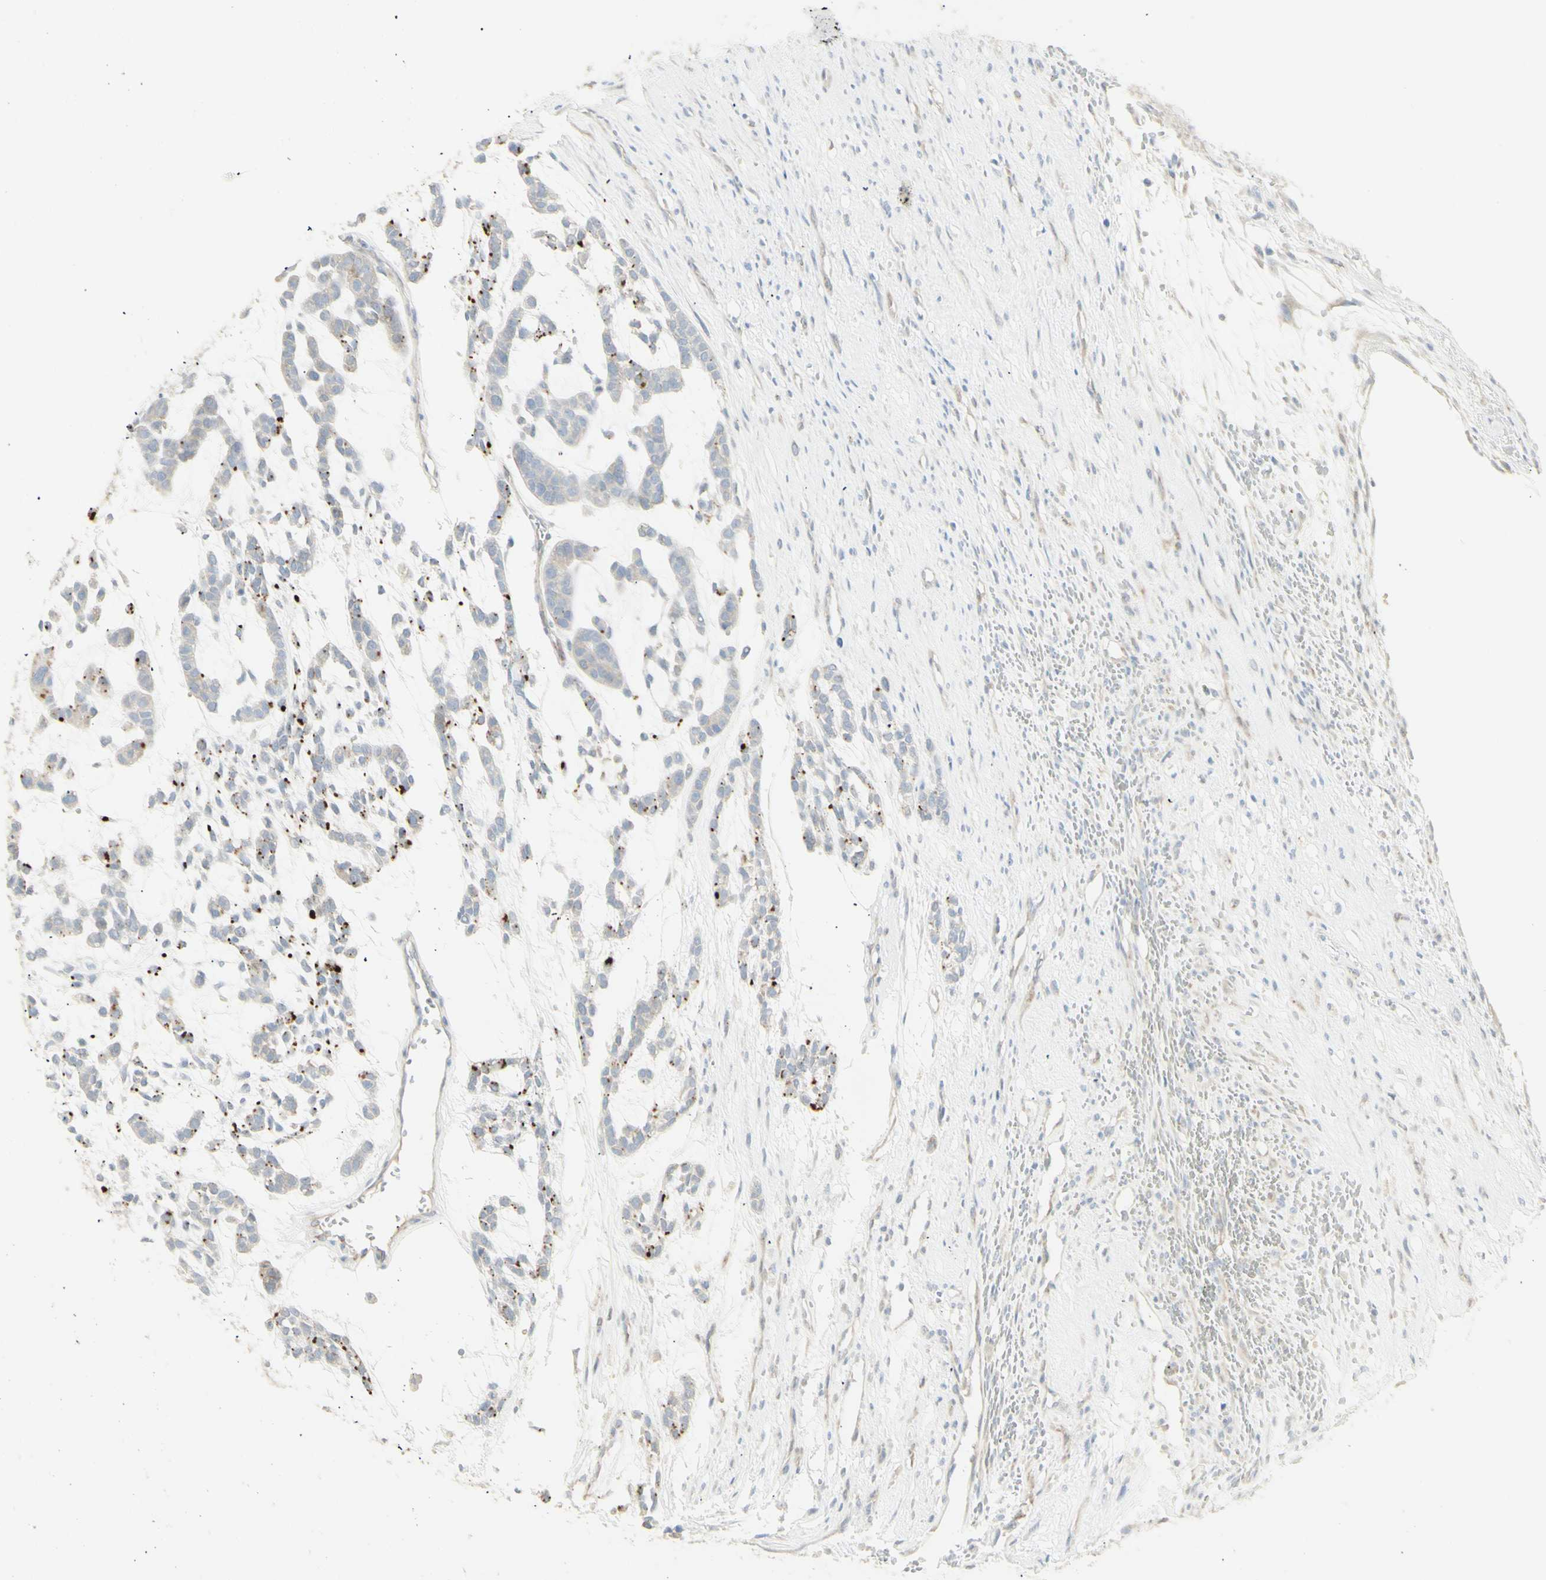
{"staining": {"intensity": "weak", "quantity": "<25%", "location": "cytoplasmic/membranous"}, "tissue": "head and neck cancer", "cell_type": "Tumor cells", "image_type": "cancer", "snomed": [{"axis": "morphology", "description": "Adenocarcinoma, NOS"}, {"axis": "morphology", "description": "Adenoma, NOS"}, {"axis": "topography", "description": "Head-Neck"}], "caption": "Head and neck adenocarcinoma was stained to show a protein in brown. There is no significant expression in tumor cells. (DAB IHC visualized using brightfield microscopy, high magnification).", "gene": "NDST4", "patient": {"sex": "female", "age": 55}}